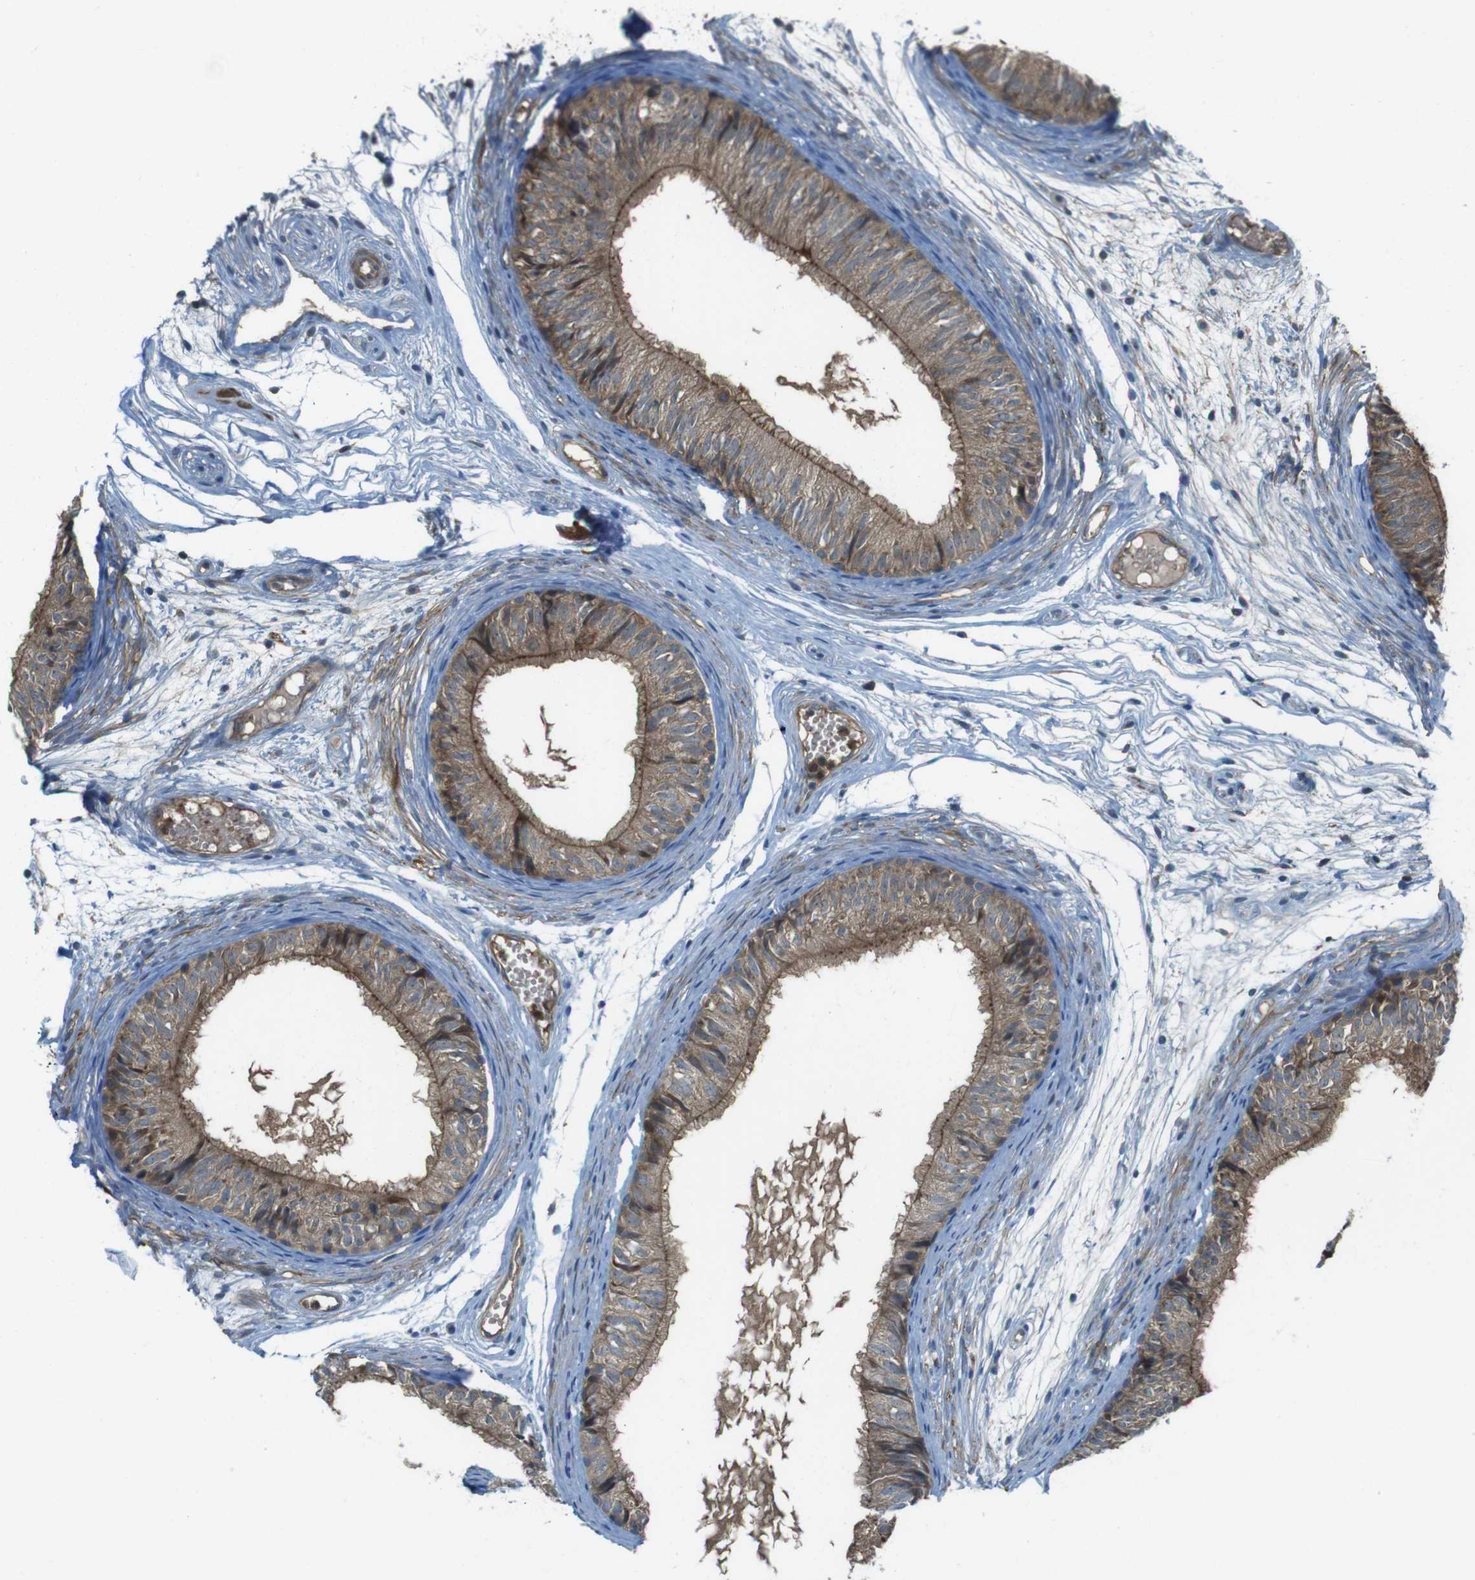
{"staining": {"intensity": "moderate", "quantity": ">75%", "location": "cytoplasmic/membranous"}, "tissue": "epididymis", "cell_type": "Glandular cells", "image_type": "normal", "snomed": [{"axis": "morphology", "description": "Normal tissue, NOS"}, {"axis": "morphology", "description": "Atrophy, NOS"}, {"axis": "topography", "description": "Testis"}, {"axis": "topography", "description": "Epididymis"}], "caption": "DAB immunohistochemical staining of unremarkable human epididymis demonstrates moderate cytoplasmic/membranous protein staining in approximately >75% of glandular cells. (brown staining indicates protein expression, while blue staining denotes nuclei).", "gene": "LRRC3B", "patient": {"sex": "male", "age": 18}}